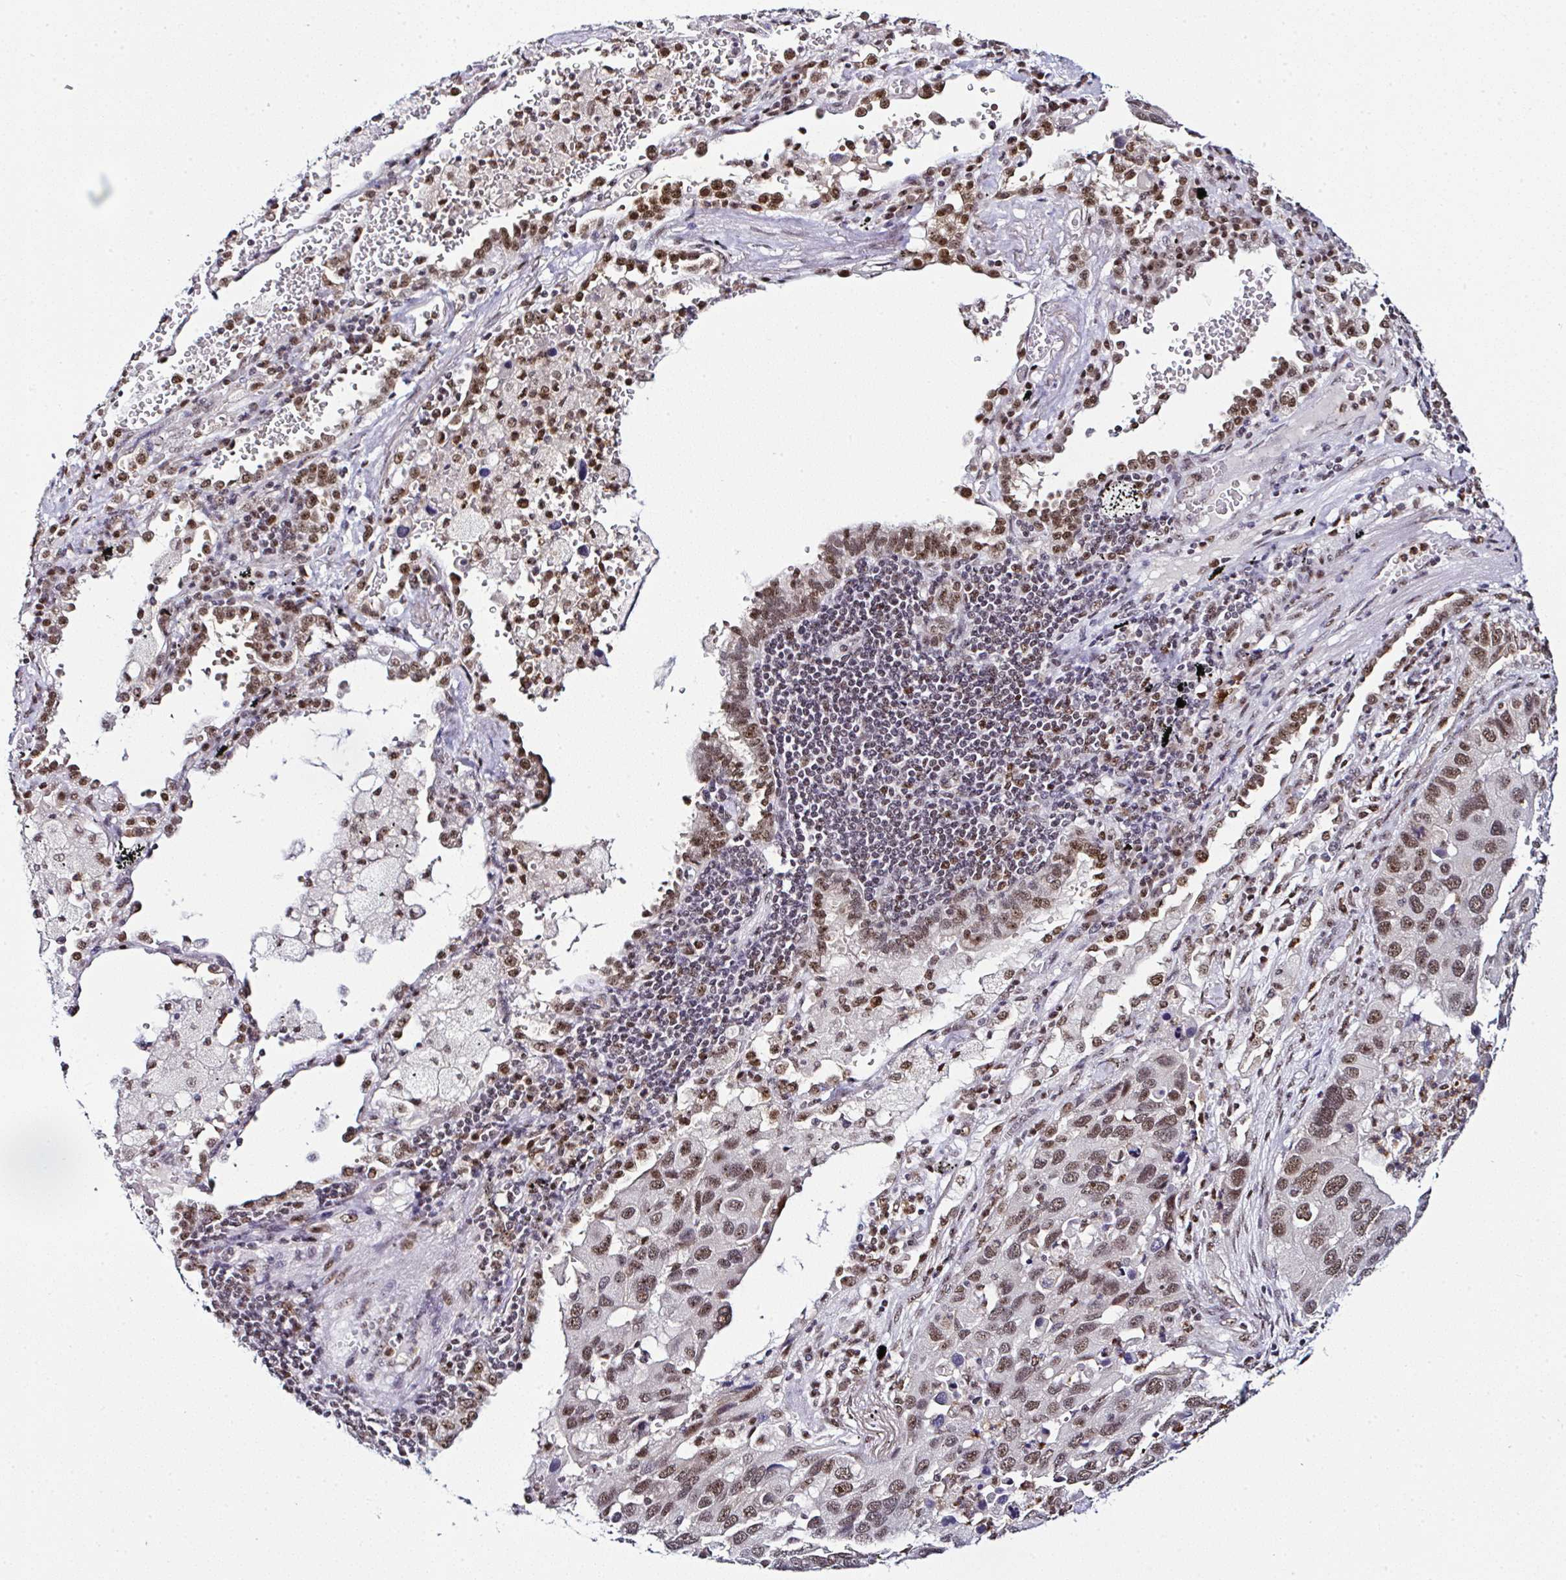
{"staining": {"intensity": "moderate", "quantity": ">75%", "location": "nuclear"}, "tissue": "lung cancer", "cell_type": "Tumor cells", "image_type": "cancer", "snomed": [{"axis": "morphology", "description": "Aneuploidy"}, {"axis": "morphology", "description": "Adenocarcinoma, NOS"}, {"axis": "topography", "description": "Lymph node"}, {"axis": "topography", "description": "Lung"}], "caption": "This image reveals lung adenocarcinoma stained with IHC to label a protein in brown. The nuclear of tumor cells show moderate positivity for the protein. Nuclei are counter-stained blue.", "gene": "PTPN2", "patient": {"sex": "female", "age": 74}}